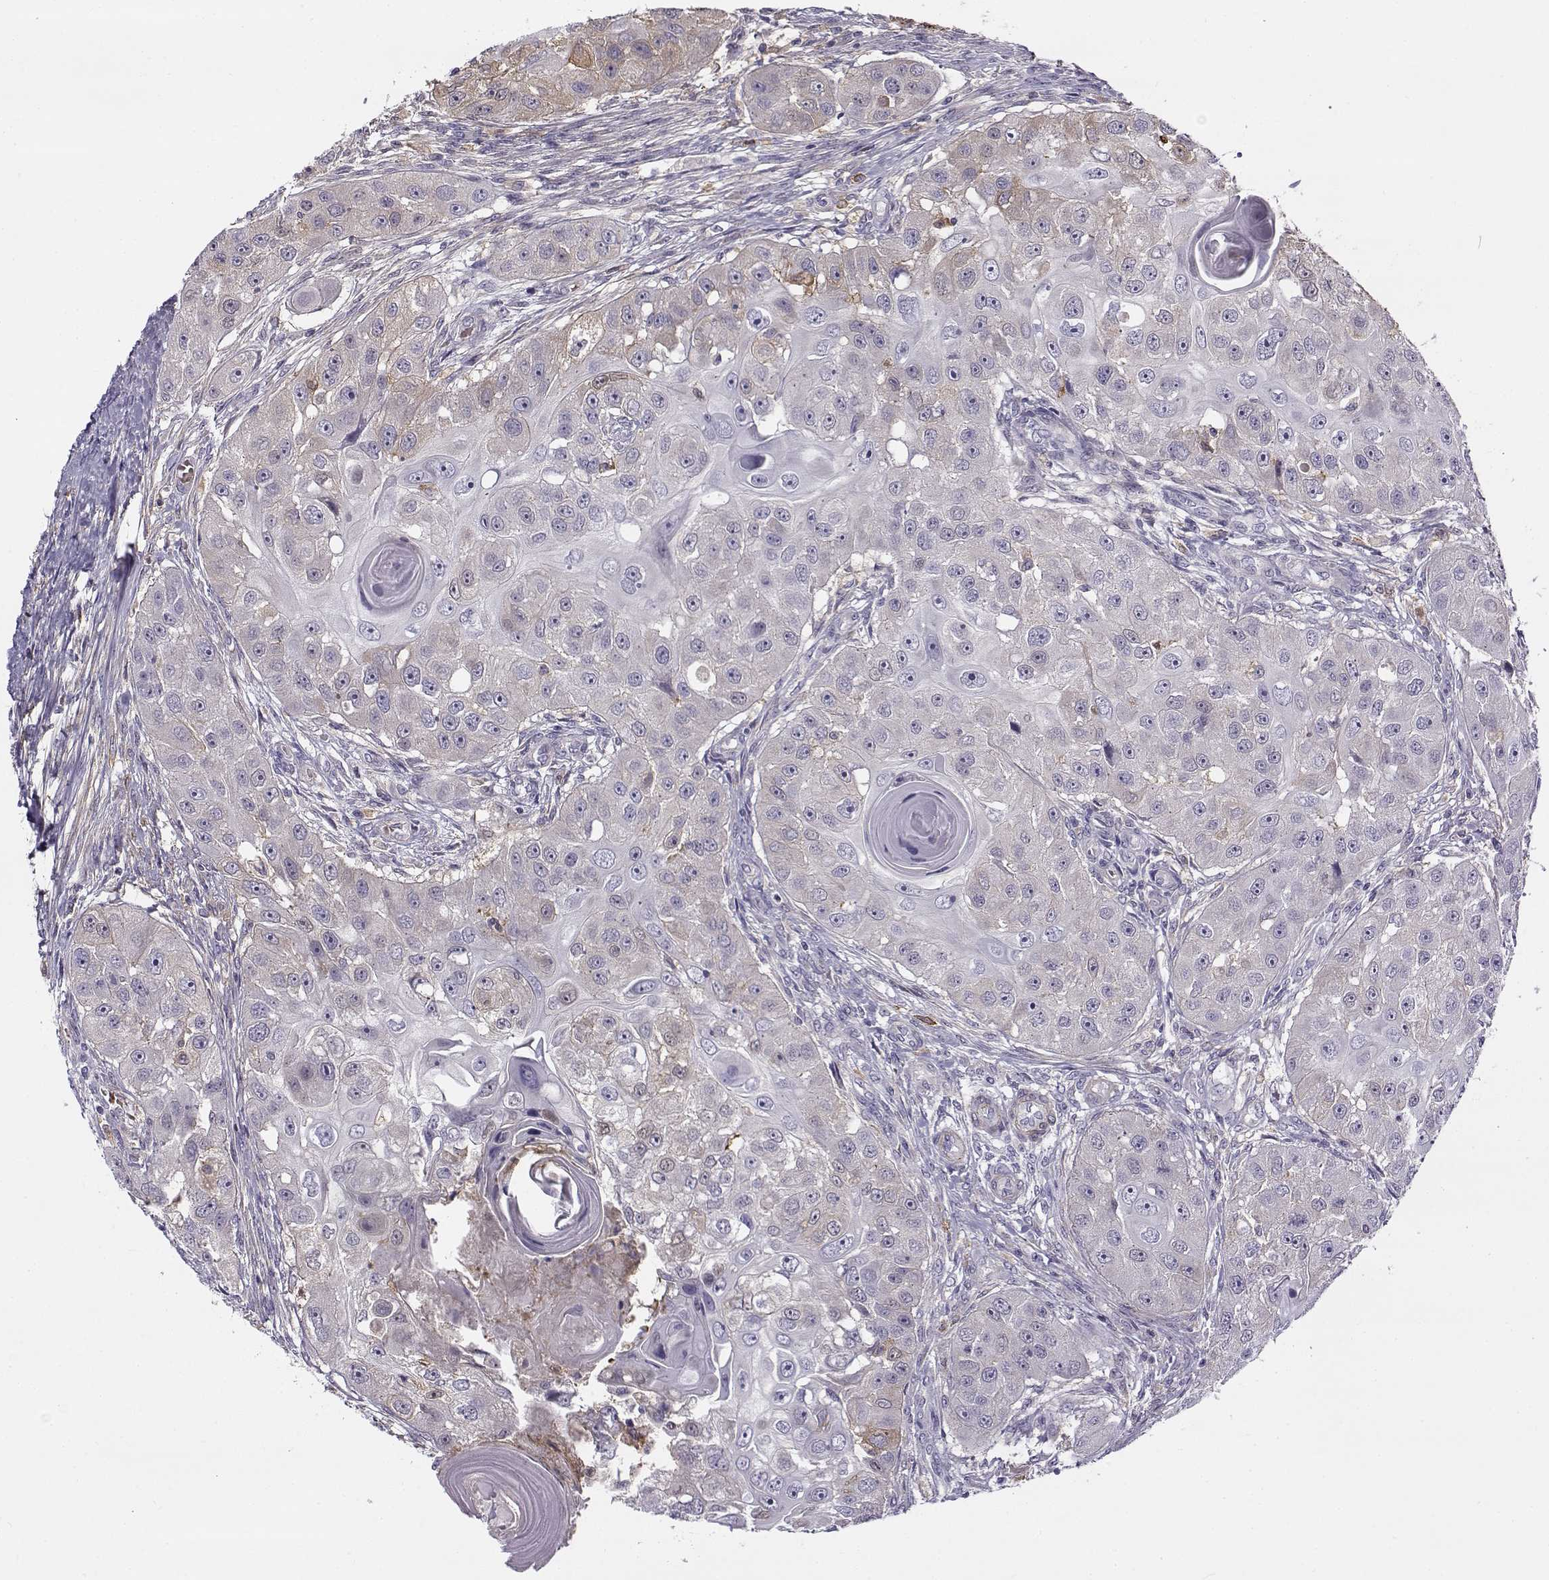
{"staining": {"intensity": "negative", "quantity": "none", "location": "none"}, "tissue": "head and neck cancer", "cell_type": "Tumor cells", "image_type": "cancer", "snomed": [{"axis": "morphology", "description": "Squamous cell carcinoma, NOS"}, {"axis": "topography", "description": "Head-Neck"}], "caption": "The photomicrograph displays no staining of tumor cells in head and neck cancer (squamous cell carcinoma). (Stains: DAB (3,3'-diaminobenzidine) IHC with hematoxylin counter stain, Microscopy: brightfield microscopy at high magnification).", "gene": "UCP3", "patient": {"sex": "male", "age": 51}}